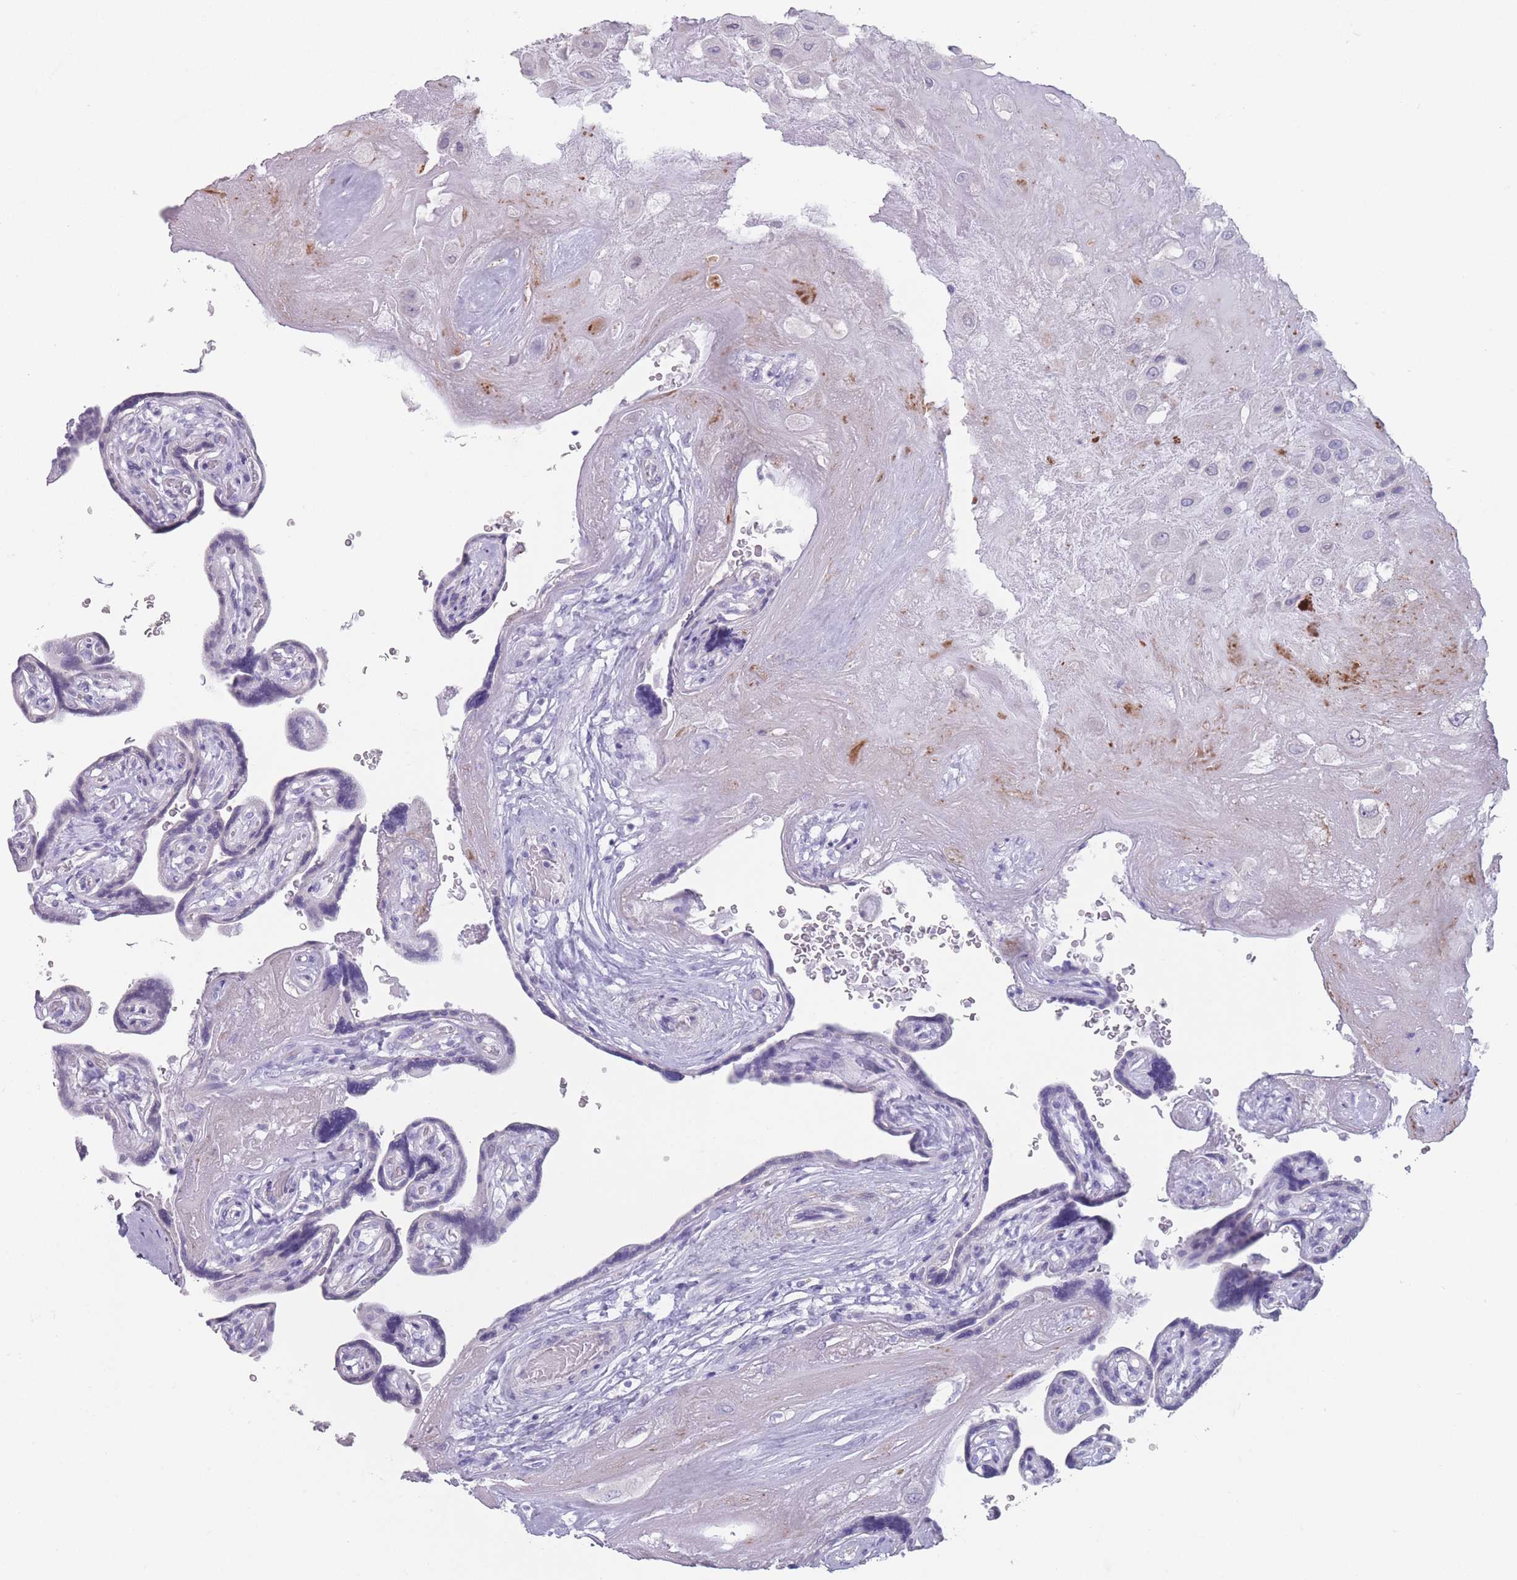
{"staining": {"intensity": "negative", "quantity": "none", "location": "none"}, "tissue": "placenta", "cell_type": "Decidual cells", "image_type": "normal", "snomed": [{"axis": "morphology", "description": "Normal tissue, NOS"}, {"axis": "topography", "description": "Placenta"}], "caption": "Human placenta stained for a protein using IHC shows no positivity in decidual cells.", "gene": "RHBG", "patient": {"sex": "female", "age": 32}}